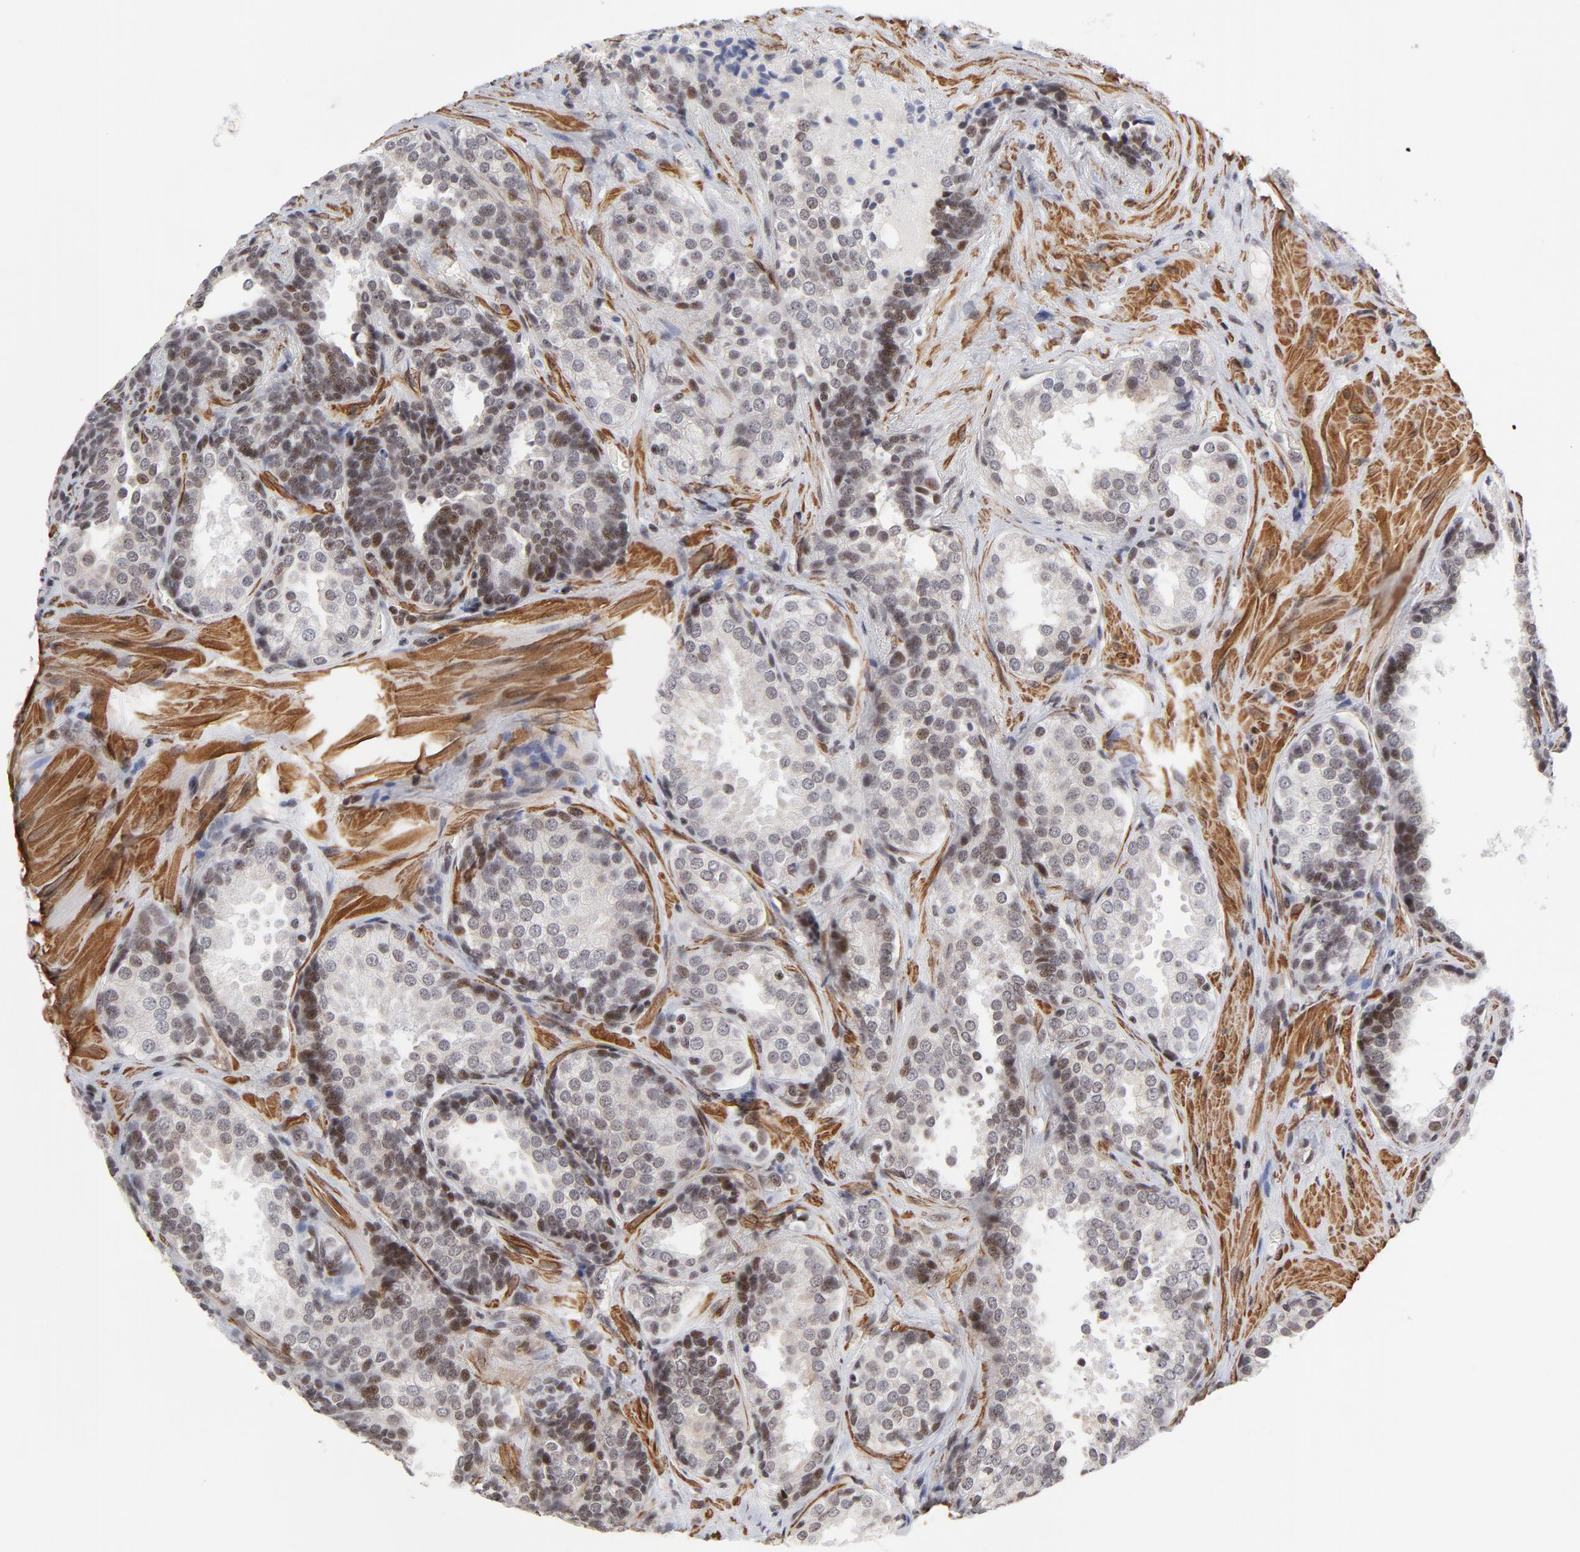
{"staining": {"intensity": "strong", "quantity": ">75%", "location": "nuclear"}, "tissue": "prostate cancer", "cell_type": "Tumor cells", "image_type": "cancer", "snomed": [{"axis": "morphology", "description": "Adenocarcinoma, High grade"}, {"axis": "topography", "description": "Prostate"}], "caption": "This is an image of immunohistochemistry staining of adenocarcinoma (high-grade) (prostate), which shows strong positivity in the nuclear of tumor cells.", "gene": "CTCF", "patient": {"sex": "male", "age": 70}}